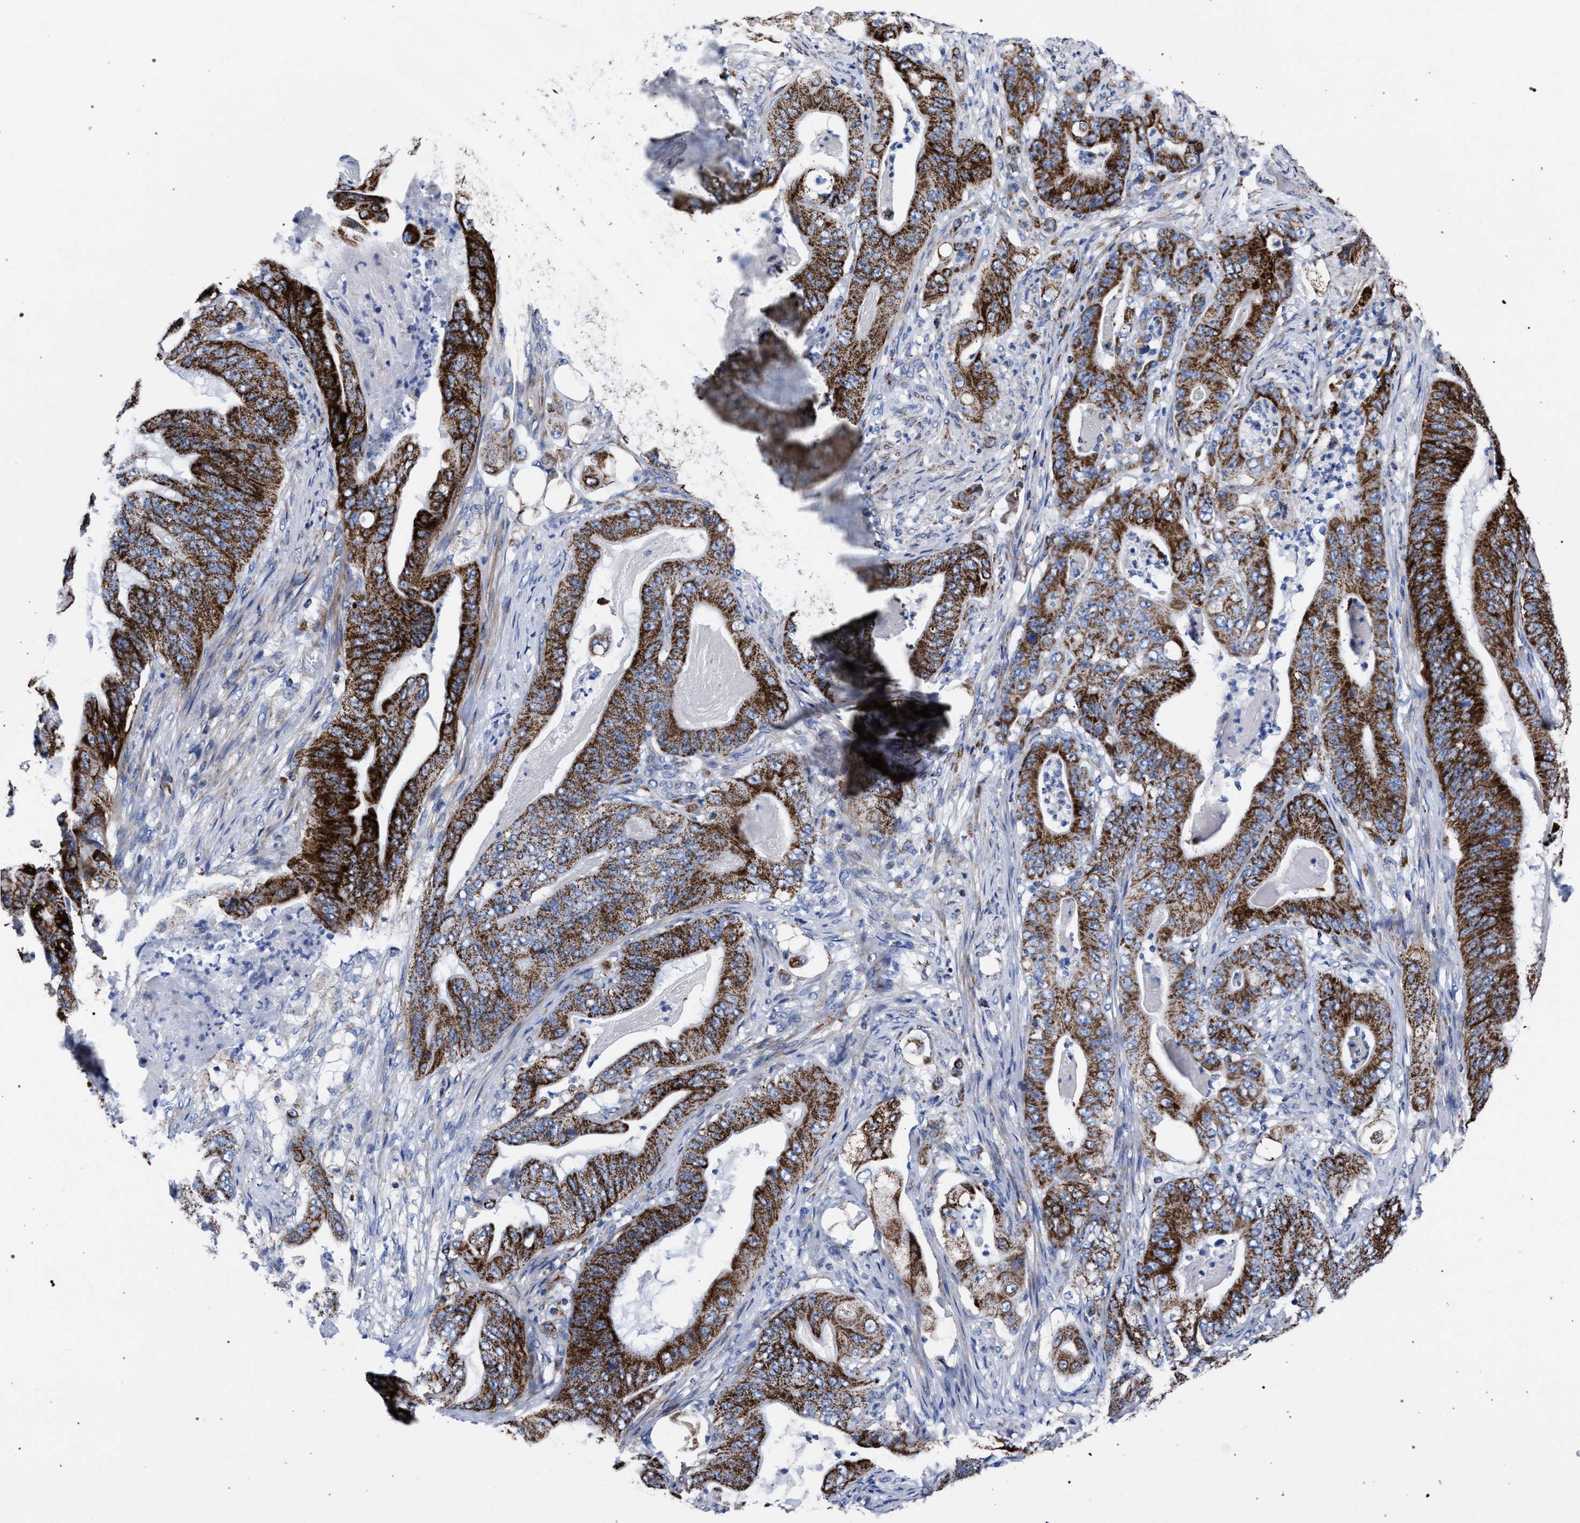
{"staining": {"intensity": "strong", "quantity": ">75%", "location": "cytoplasmic/membranous"}, "tissue": "stomach cancer", "cell_type": "Tumor cells", "image_type": "cancer", "snomed": [{"axis": "morphology", "description": "Adenocarcinoma, NOS"}, {"axis": "topography", "description": "Stomach"}], "caption": "Adenocarcinoma (stomach) stained with a brown dye demonstrates strong cytoplasmic/membranous positive staining in about >75% of tumor cells.", "gene": "ACADS", "patient": {"sex": "female", "age": 73}}